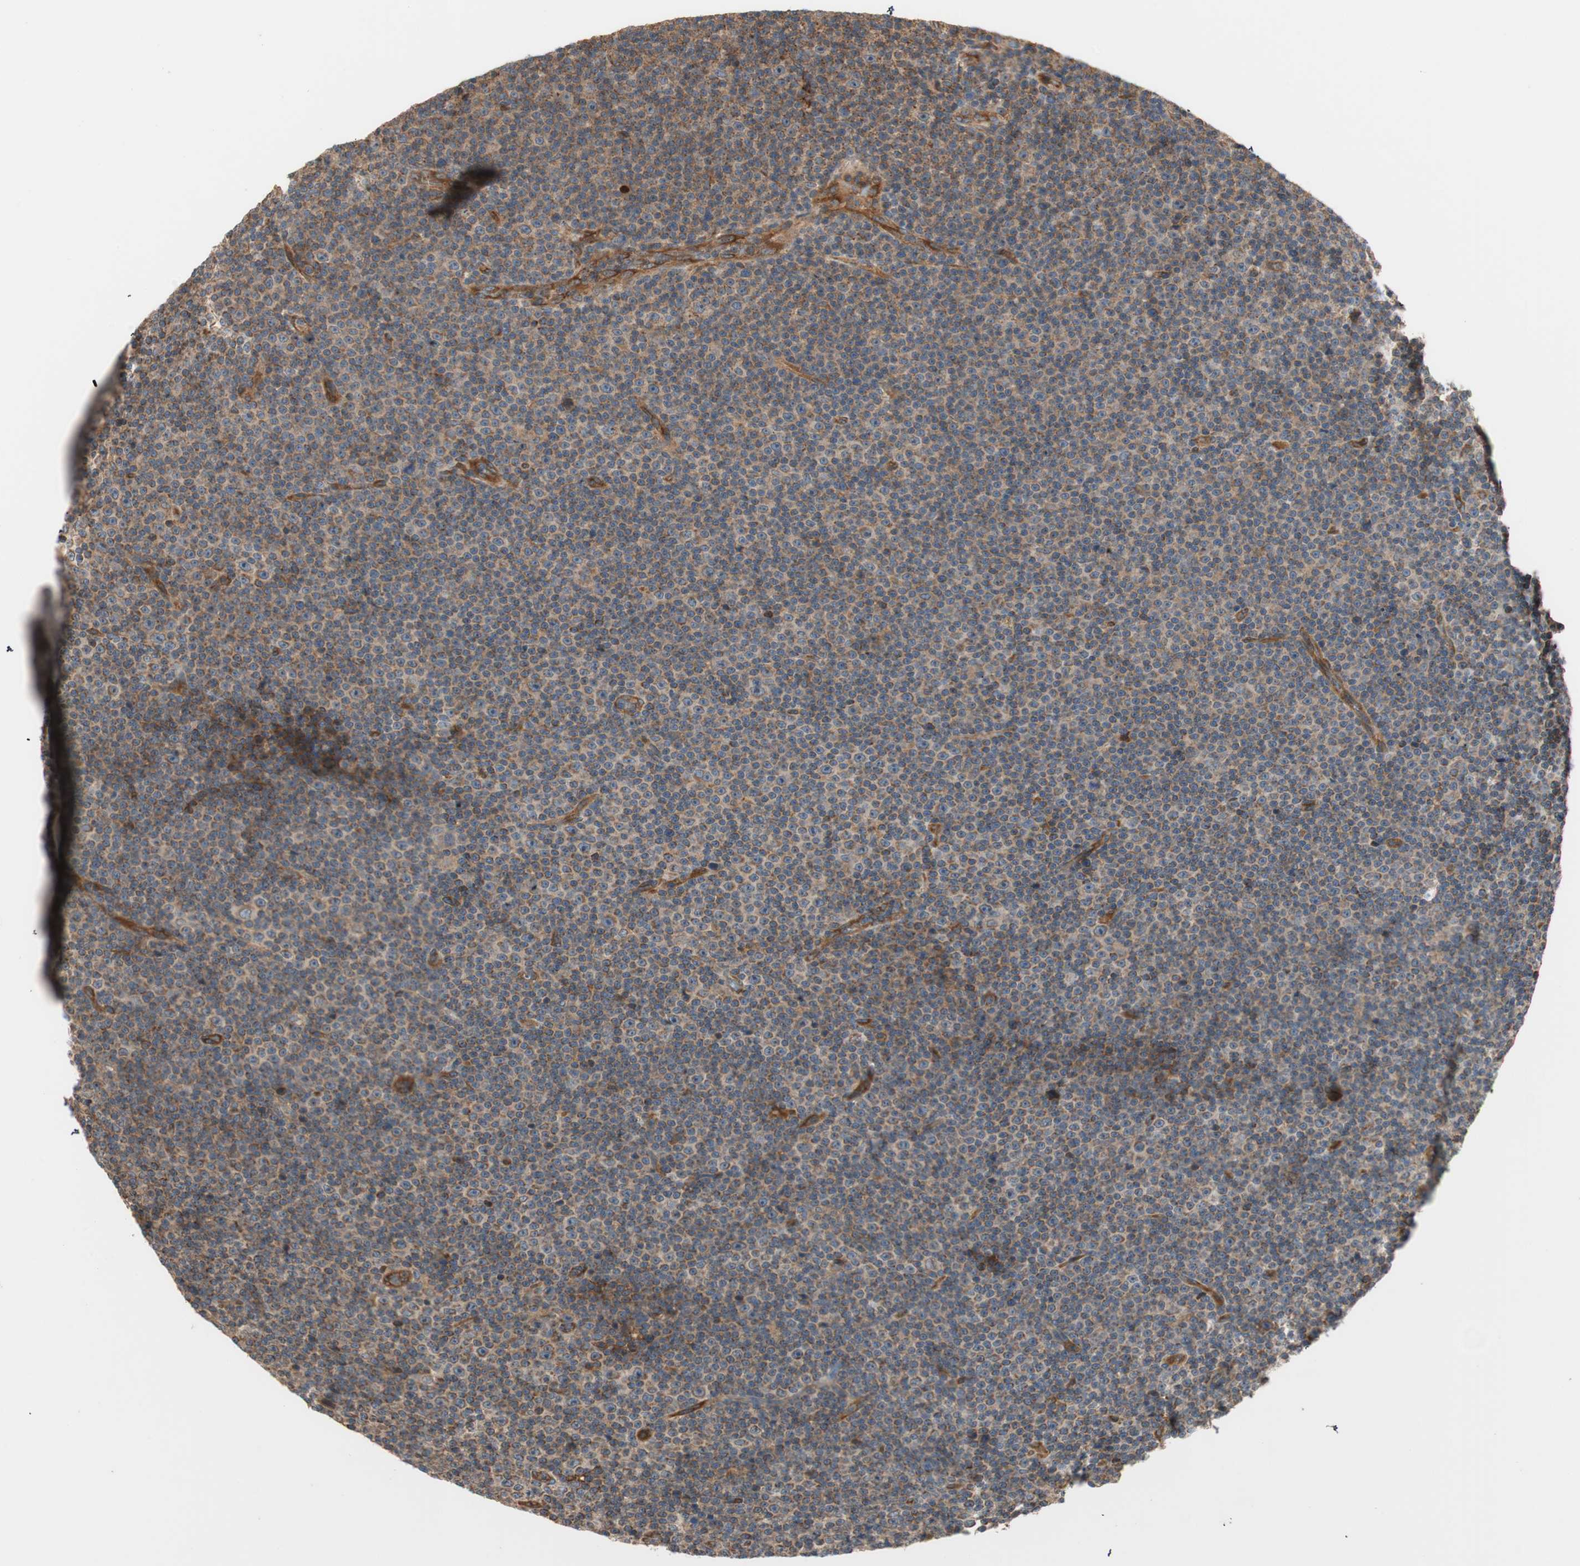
{"staining": {"intensity": "moderate", "quantity": ">75%", "location": "cytoplasmic/membranous"}, "tissue": "lymphoma", "cell_type": "Tumor cells", "image_type": "cancer", "snomed": [{"axis": "morphology", "description": "Malignant lymphoma, non-Hodgkin's type, Low grade"}, {"axis": "topography", "description": "Lymph node"}], "caption": "There is medium levels of moderate cytoplasmic/membranous positivity in tumor cells of low-grade malignant lymphoma, non-Hodgkin's type, as demonstrated by immunohistochemical staining (brown color).", "gene": "CTTNBP2NL", "patient": {"sex": "female", "age": 67}}